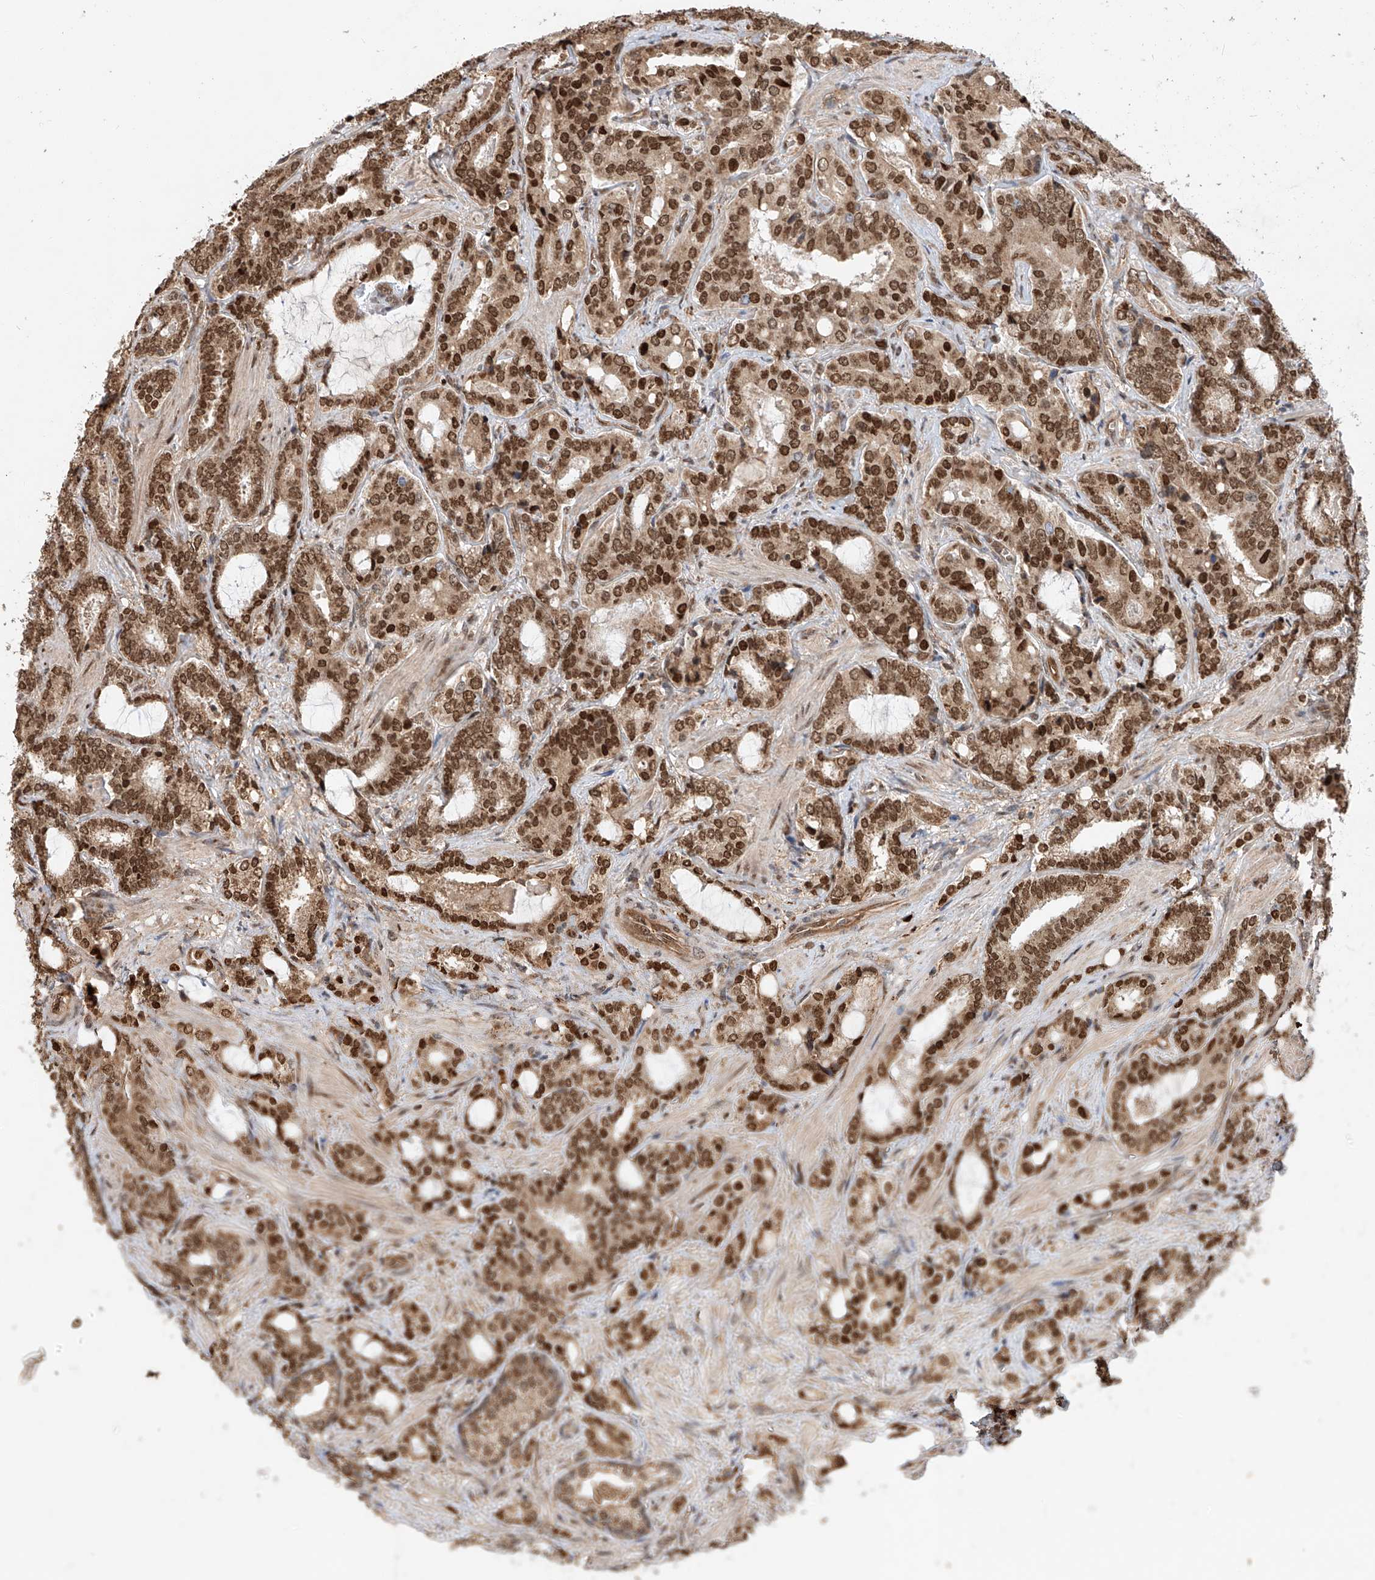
{"staining": {"intensity": "strong", "quantity": ">75%", "location": "cytoplasmic/membranous,nuclear"}, "tissue": "prostate cancer", "cell_type": "Tumor cells", "image_type": "cancer", "snomed": [{"axis": "morphology", "description": "Adenocarcinoma, High grade"}, {"axis": "topography", "description": "Prostate and seminal vesicle, NOS"}], "caption": "DAB (3,3'-diaminobenzidine) immunohistochemical staining of human prostate adenocarcinoma (high-grade) demonstrates strong cytoplasmic/membranous and nuclear protein staining in about >75% of tumor cells.", "gene": "RILPL2", "patient": {"sex": "male", "age": 67}}